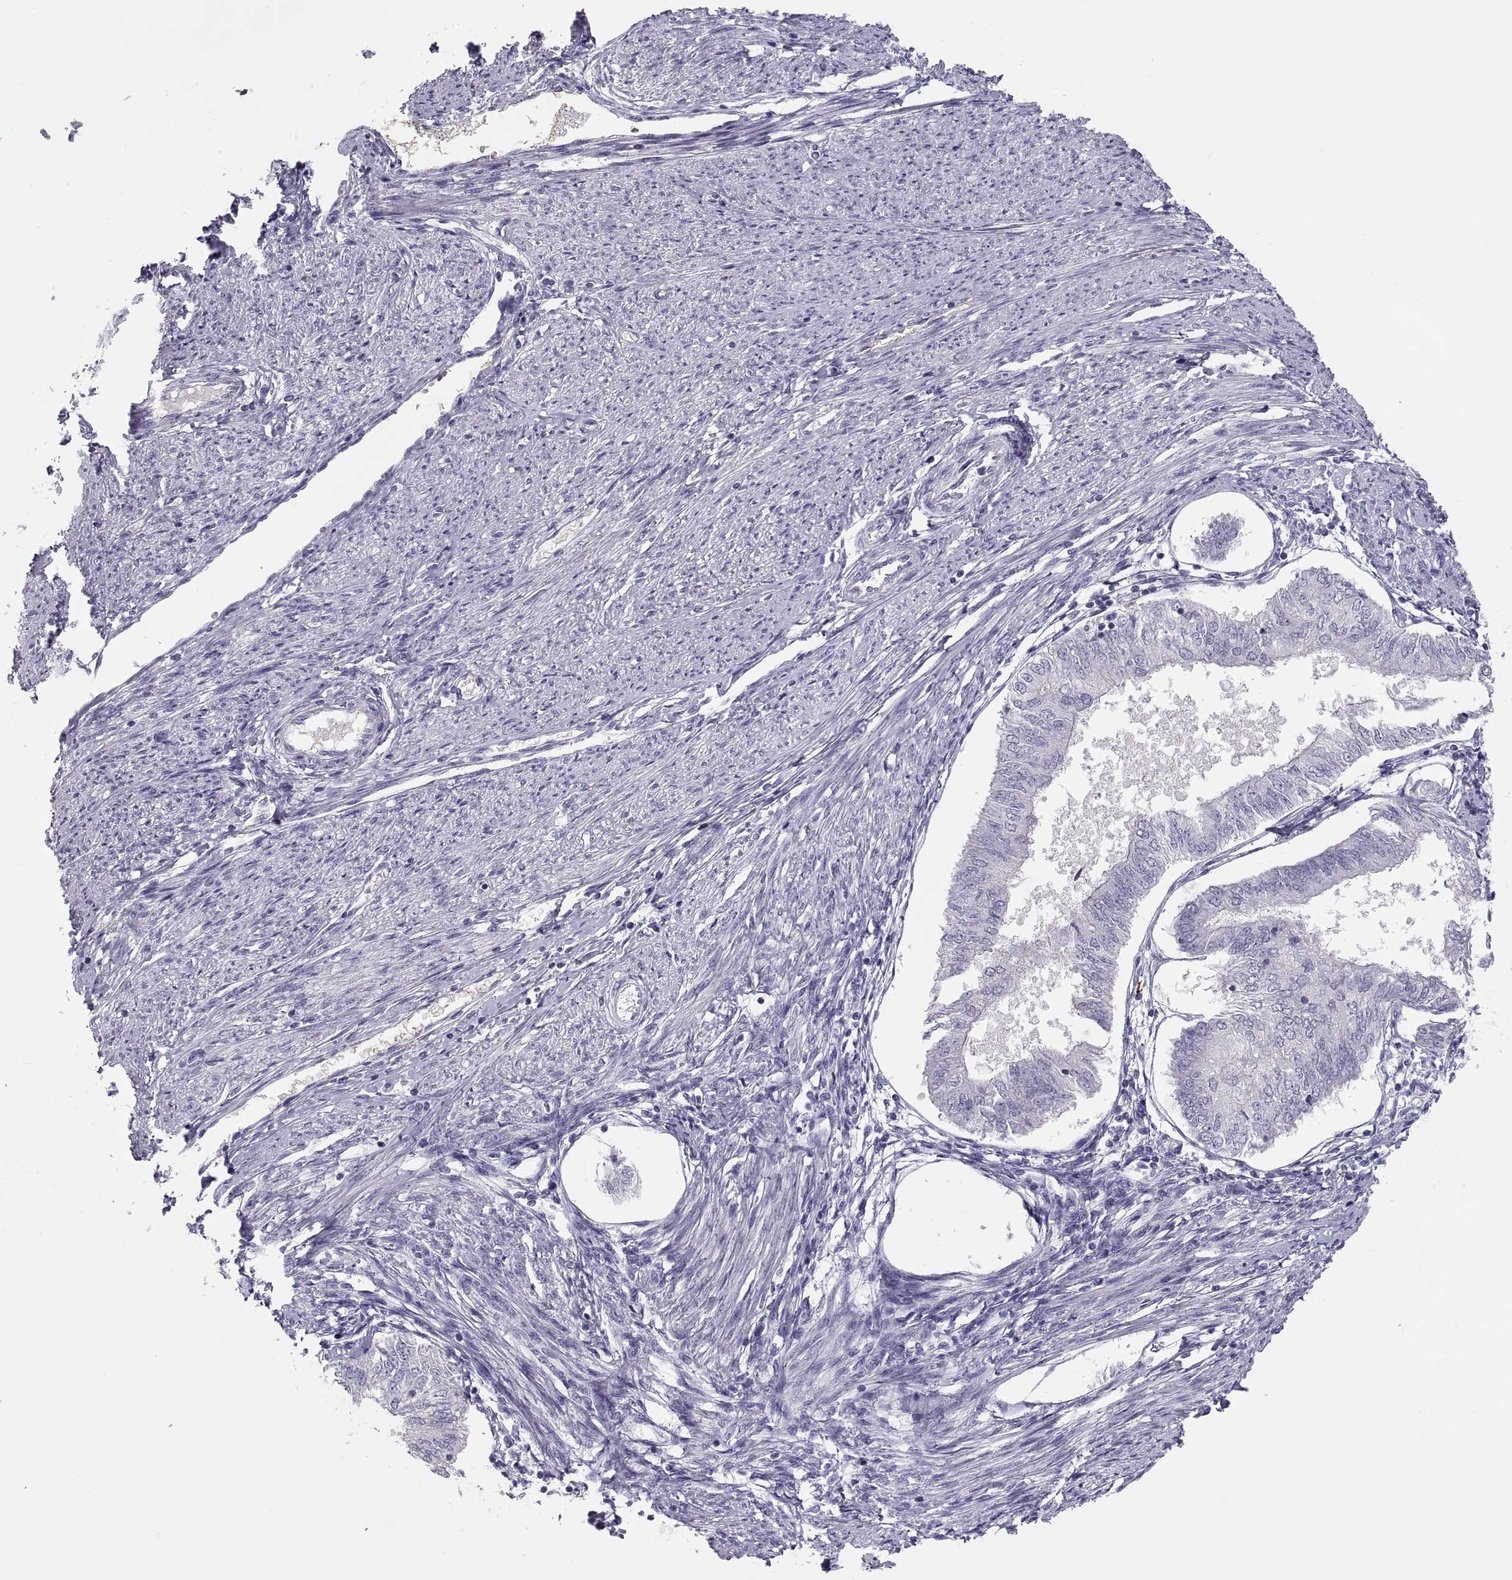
{"staining": {"intensity": "negative", "quantity": "none", "location": "none"}, "tissue": "endometrial cancer", "cell_type": "Tumor cells", "image_type": "cancer", "snomed": [{"axis": "morphology", "description": "Adenocarcinoma, NOS"}, {"axis": "topography", "description": "Endometrium"}], "caption": "Adenocarcinoma (endometrial) was stained to show a protein in brown. There is no significant staining in tumor cells. (Brightfield microscopy of DAB (3,3'-diaminobenzidine) IHC at high magnification).", "gene": "MAGEB2", "patient": {"sex": "female", "age": 58}}